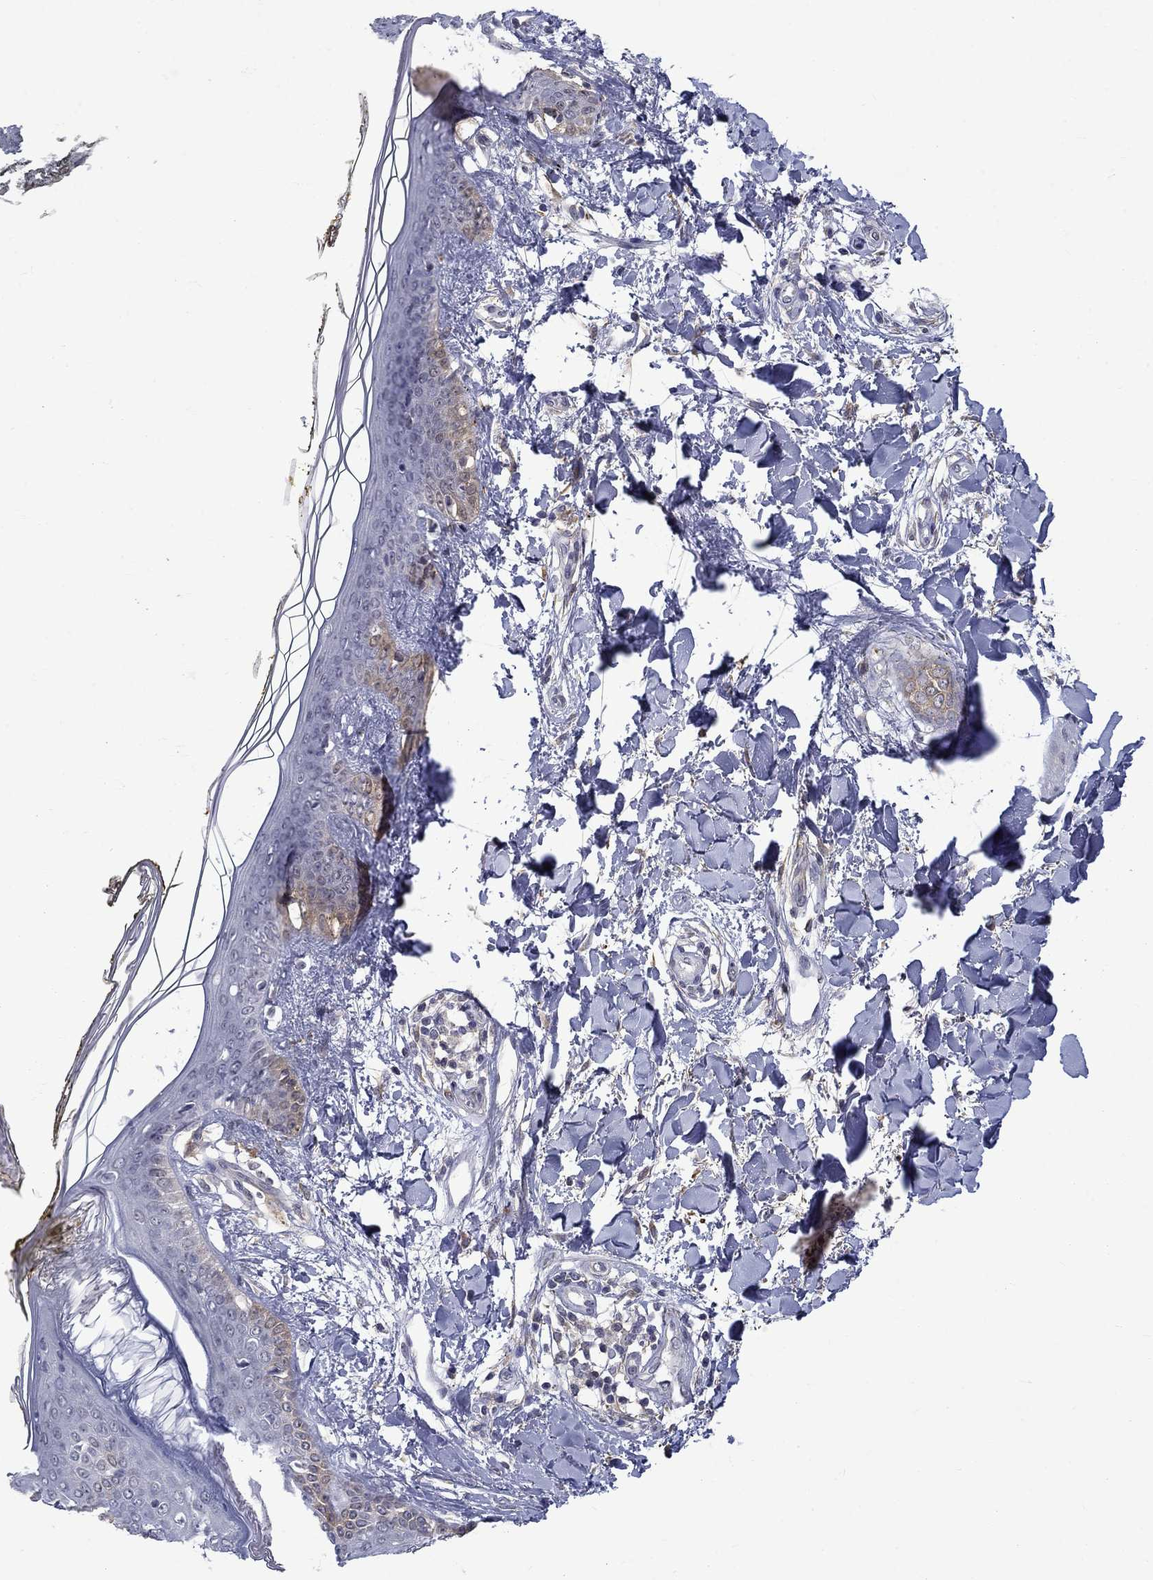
{"staining": {"intensity": "moderate", "quantity": "25%-75%", "location": "cytoplasmic/membranous"}, "tissue": "skin", "cell_type": "Fibroblasts", "image_type": "normal", "snomed": [{"axis": "morphology", "description": "Normal tissue, NOS"}, {"axis": "topography", "description": "Skin"}], "caption": "Skin stained with immunohistochemistry displays moderate cytoplasmic/membranous positivity in about 25%-75% of fibroblasts.", "gene": "PCBP2", "patient": {"sex": "female", "age": 34}}